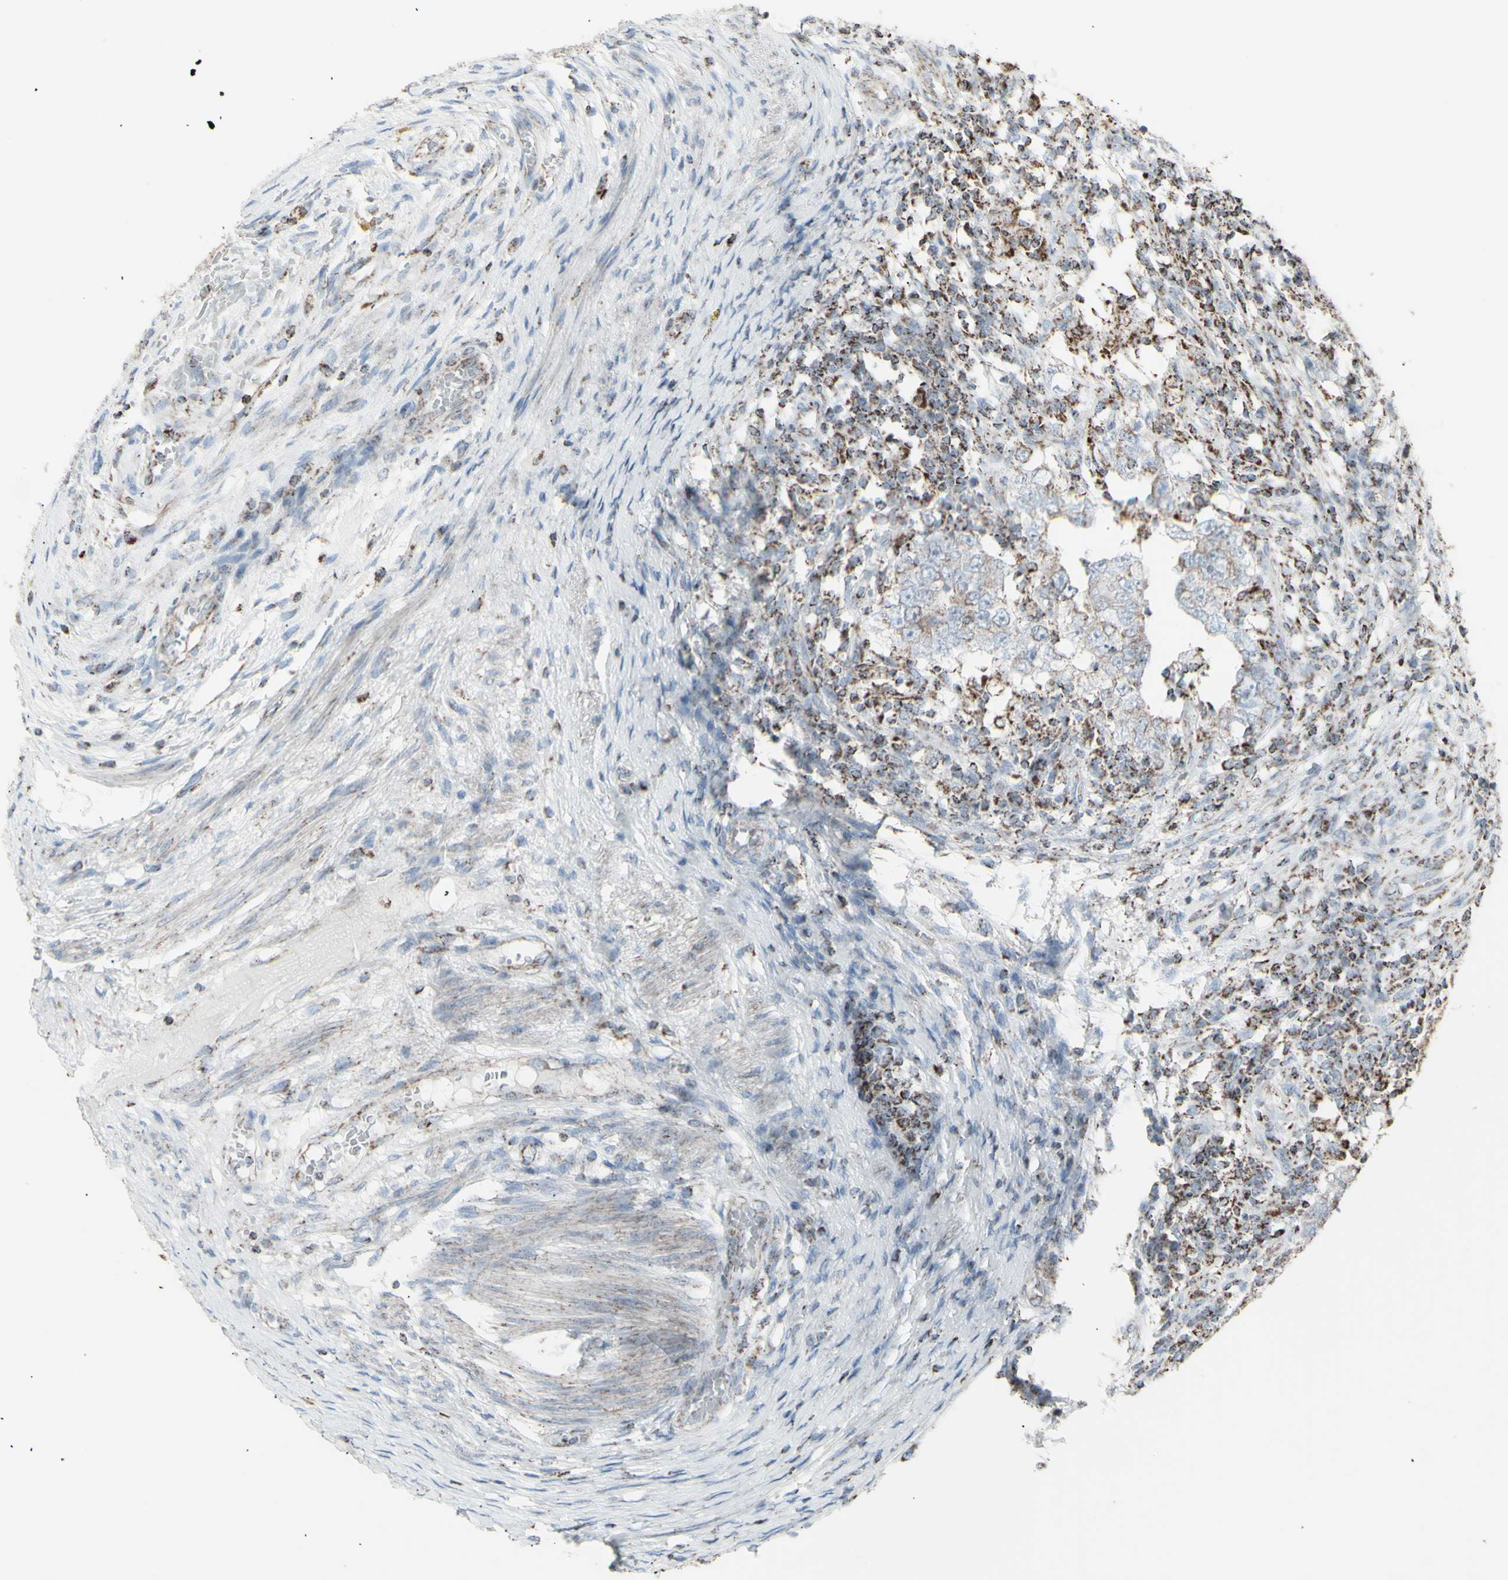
{"staining": {"intensity": "weak", "quantity": "<25%", "location": "cytoplasmic/membranous"}, "tissue": "testis cancer", "cell_type": "Tumor cells", "image_type": "cancer", "snomed": [{"axis": "morphology", "description": "Carcinoma, Embryonal, NOS"}, {"axis": "topography", "description": "Testis"}], "caption": "Testis cancer (embryonal carcinoma) was stained to show a protein in brown. There is no significant positivity in tumor cells.", "gene": "PLGRKT", "patient": {"sex": "male", "age": 26}}